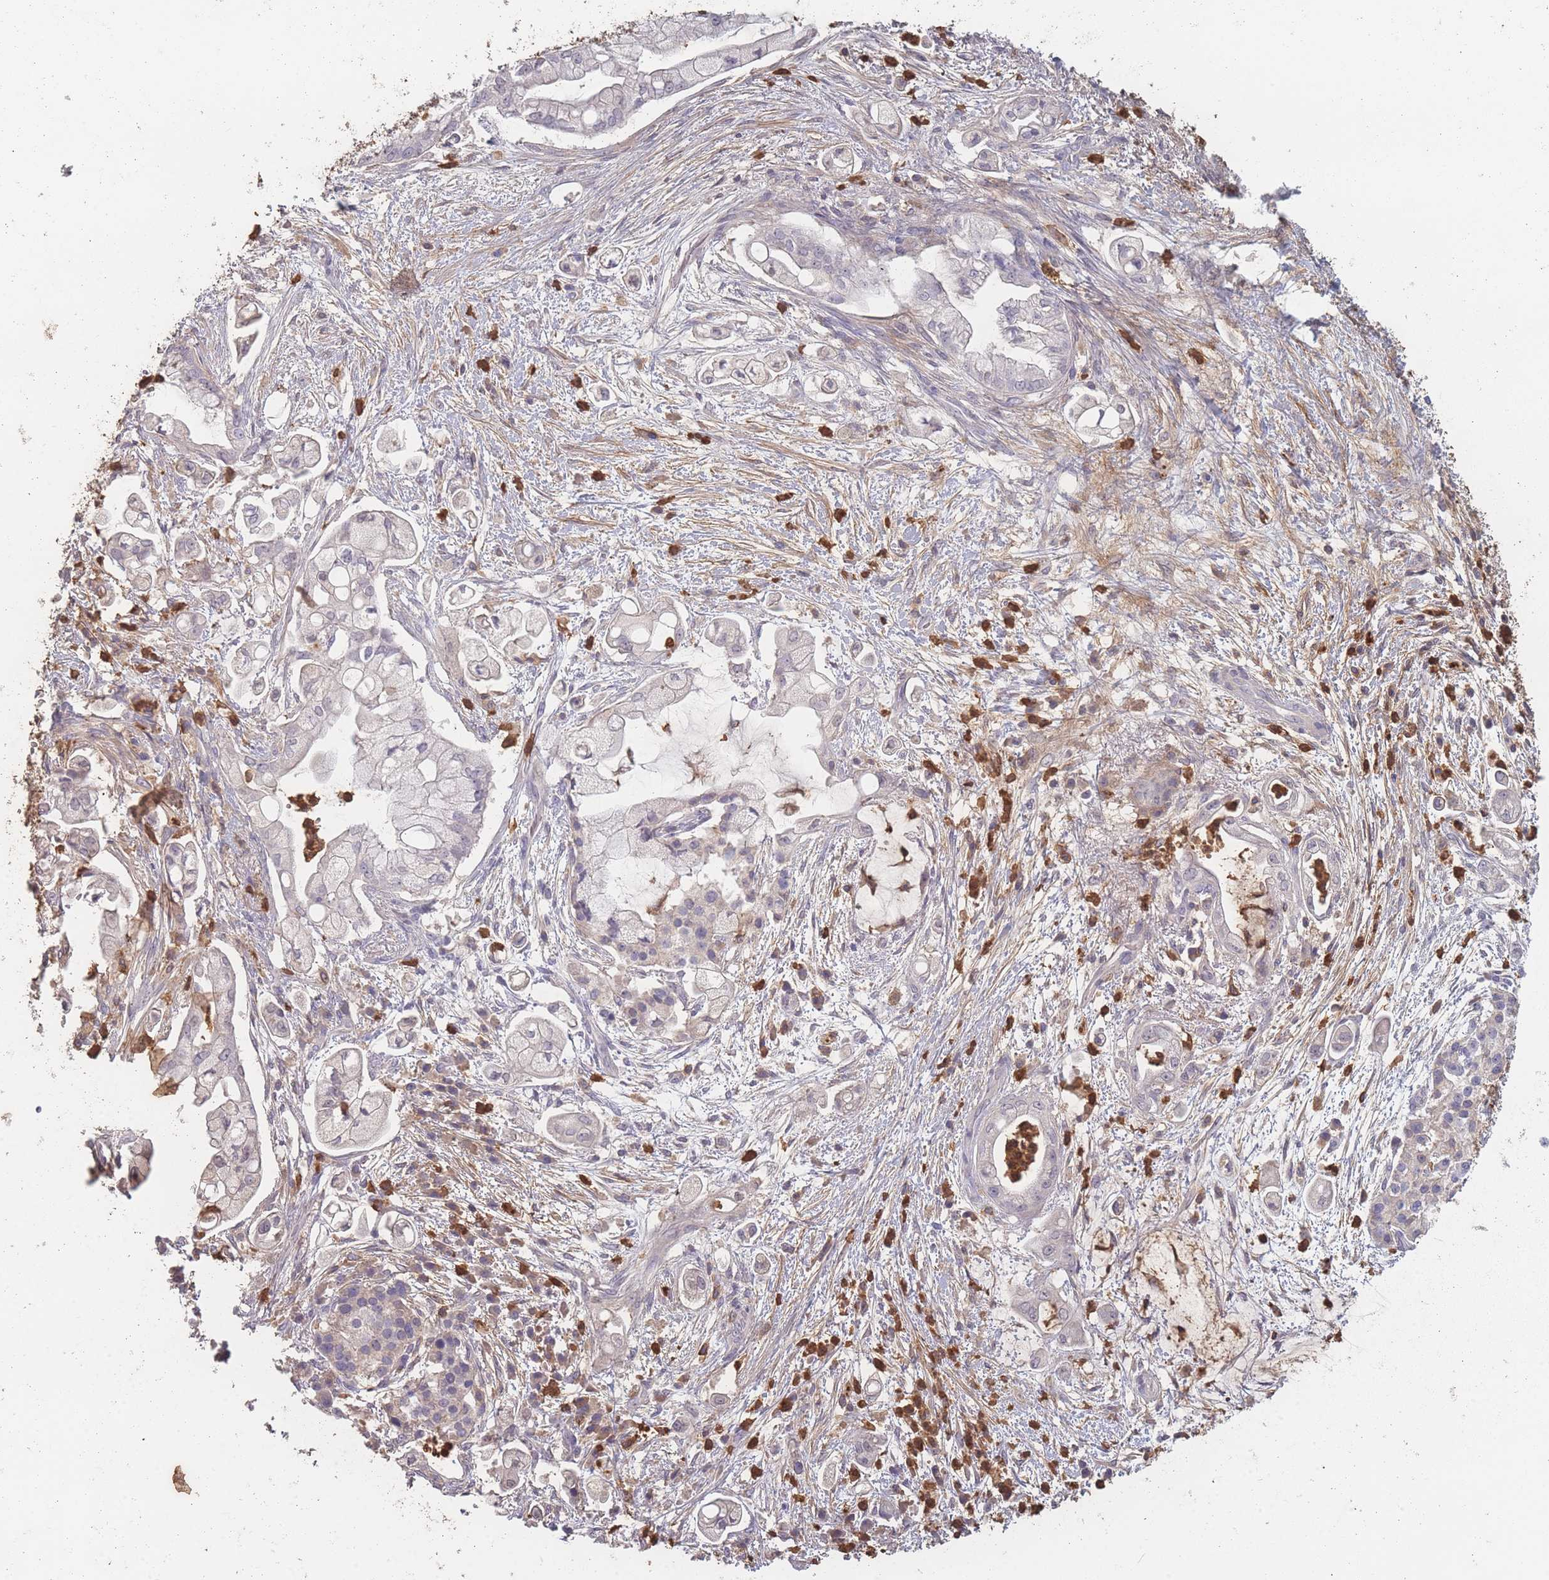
{"staining": {"intensity": "negative", "quantity": "none", "location": "none"}, "tissue": "pancreatic cancer", "cell_type": "Tumor cells", "image_type": "cancer", "snomed": [{"axis": "morphology", "description": "Adenocarcinoma, NOS"}, {"axis": "topography", "description": "Pancreas"}], "caption": "Tumor cells show no significant protein positivity in pancreatic adenocarcinoma.", "gene": "BST1", "patient": {"sex": "female", "age": 69}}